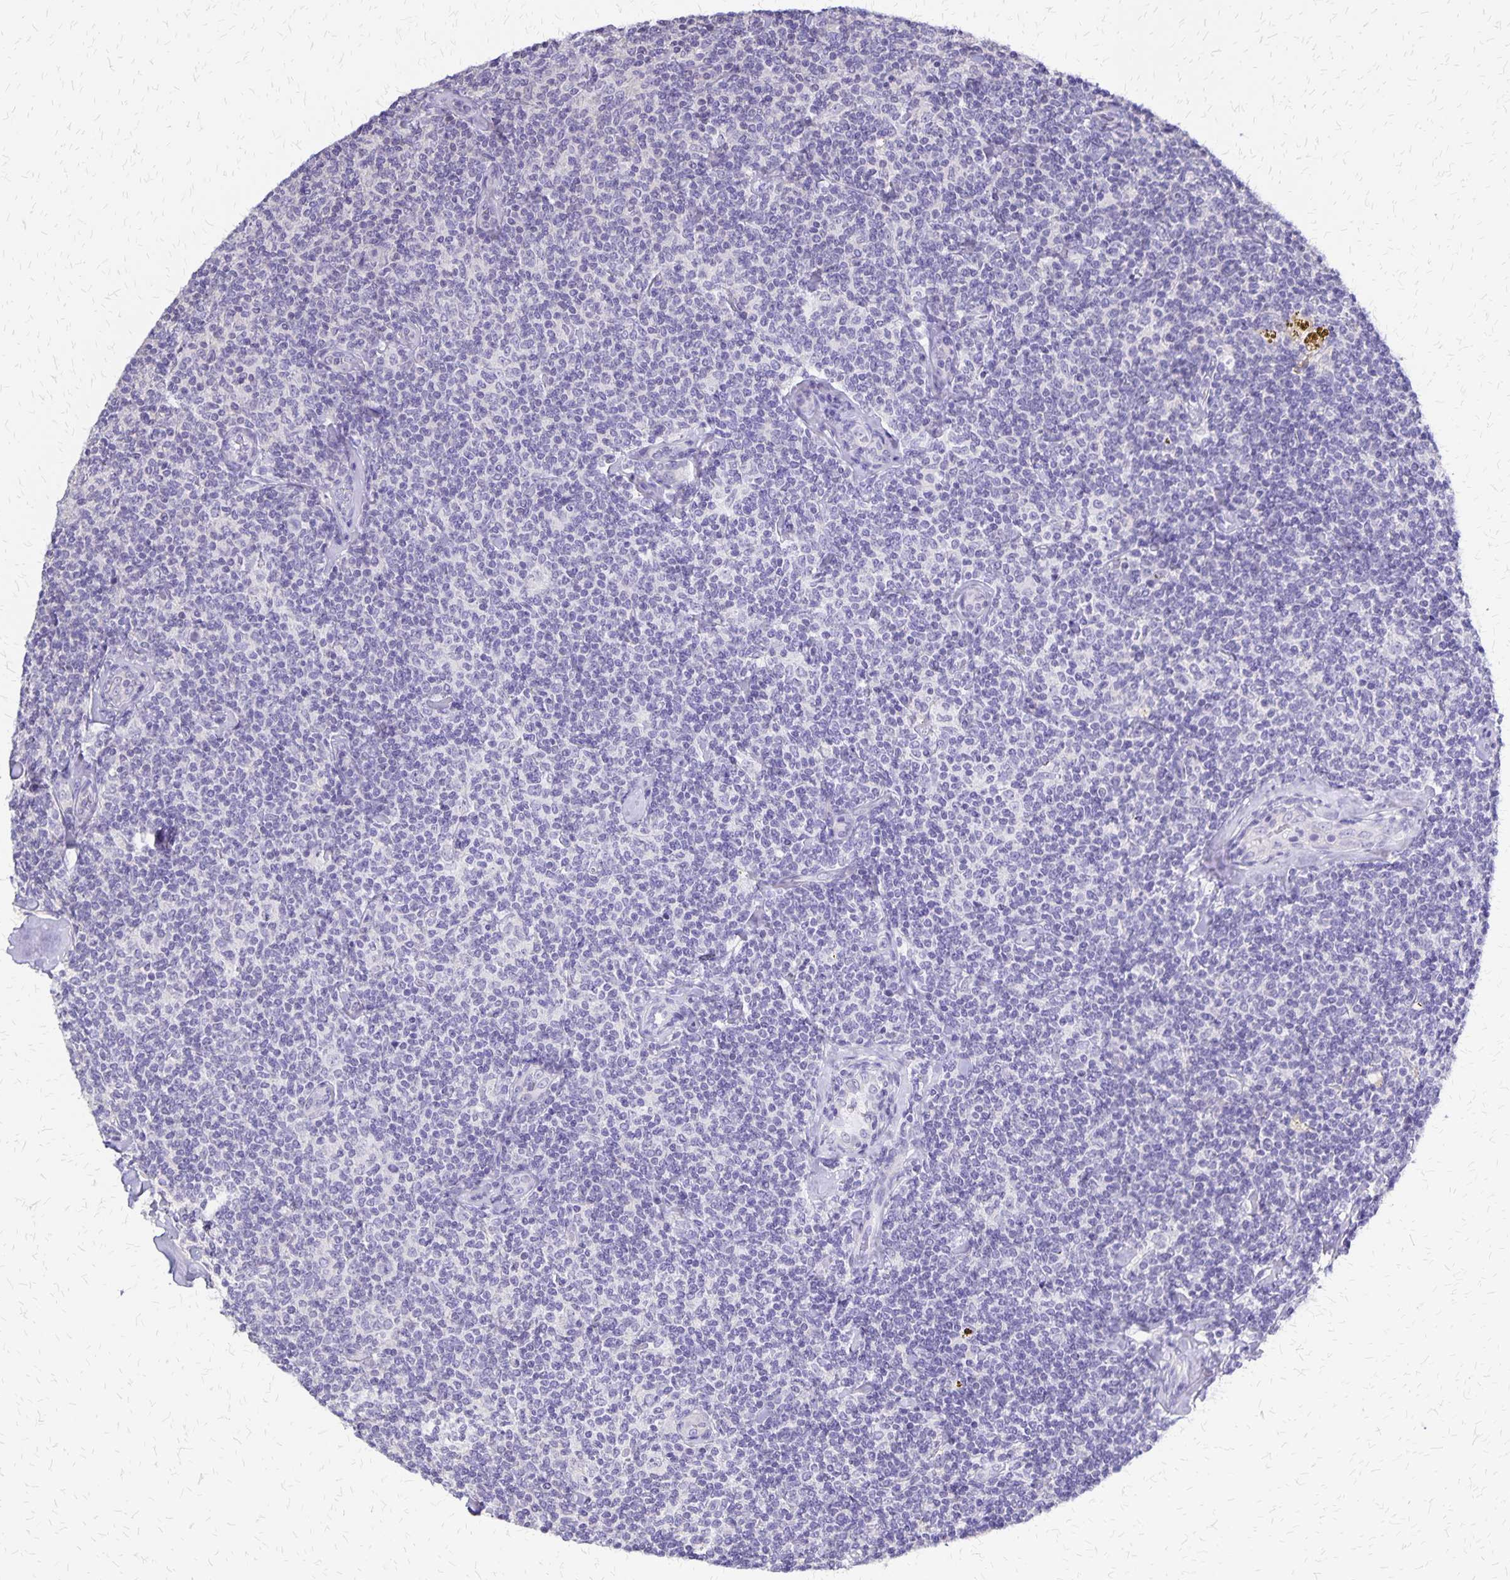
{"staining": {"intensity": "negative", "quantity": "none", "location": "none"}, "tissue": "lymphoma", "cell_type": "Tumor cells", "image_type": "cancer", "snomed": [{"axis": "morphology", "description": "Malignant lymphoma, non-Hodgkin's type, Low grade"}, {"axis": "topography", "description": "Lymph node"}], "caption": "The immunohistochemistry (IHC) histopathology image has no significant expression in tumor cells of low-grade malignant lymphoma, non-Hodgkin's type tissue.", "gene": "SI", "patient": {"sex": "female", "age": 56}}